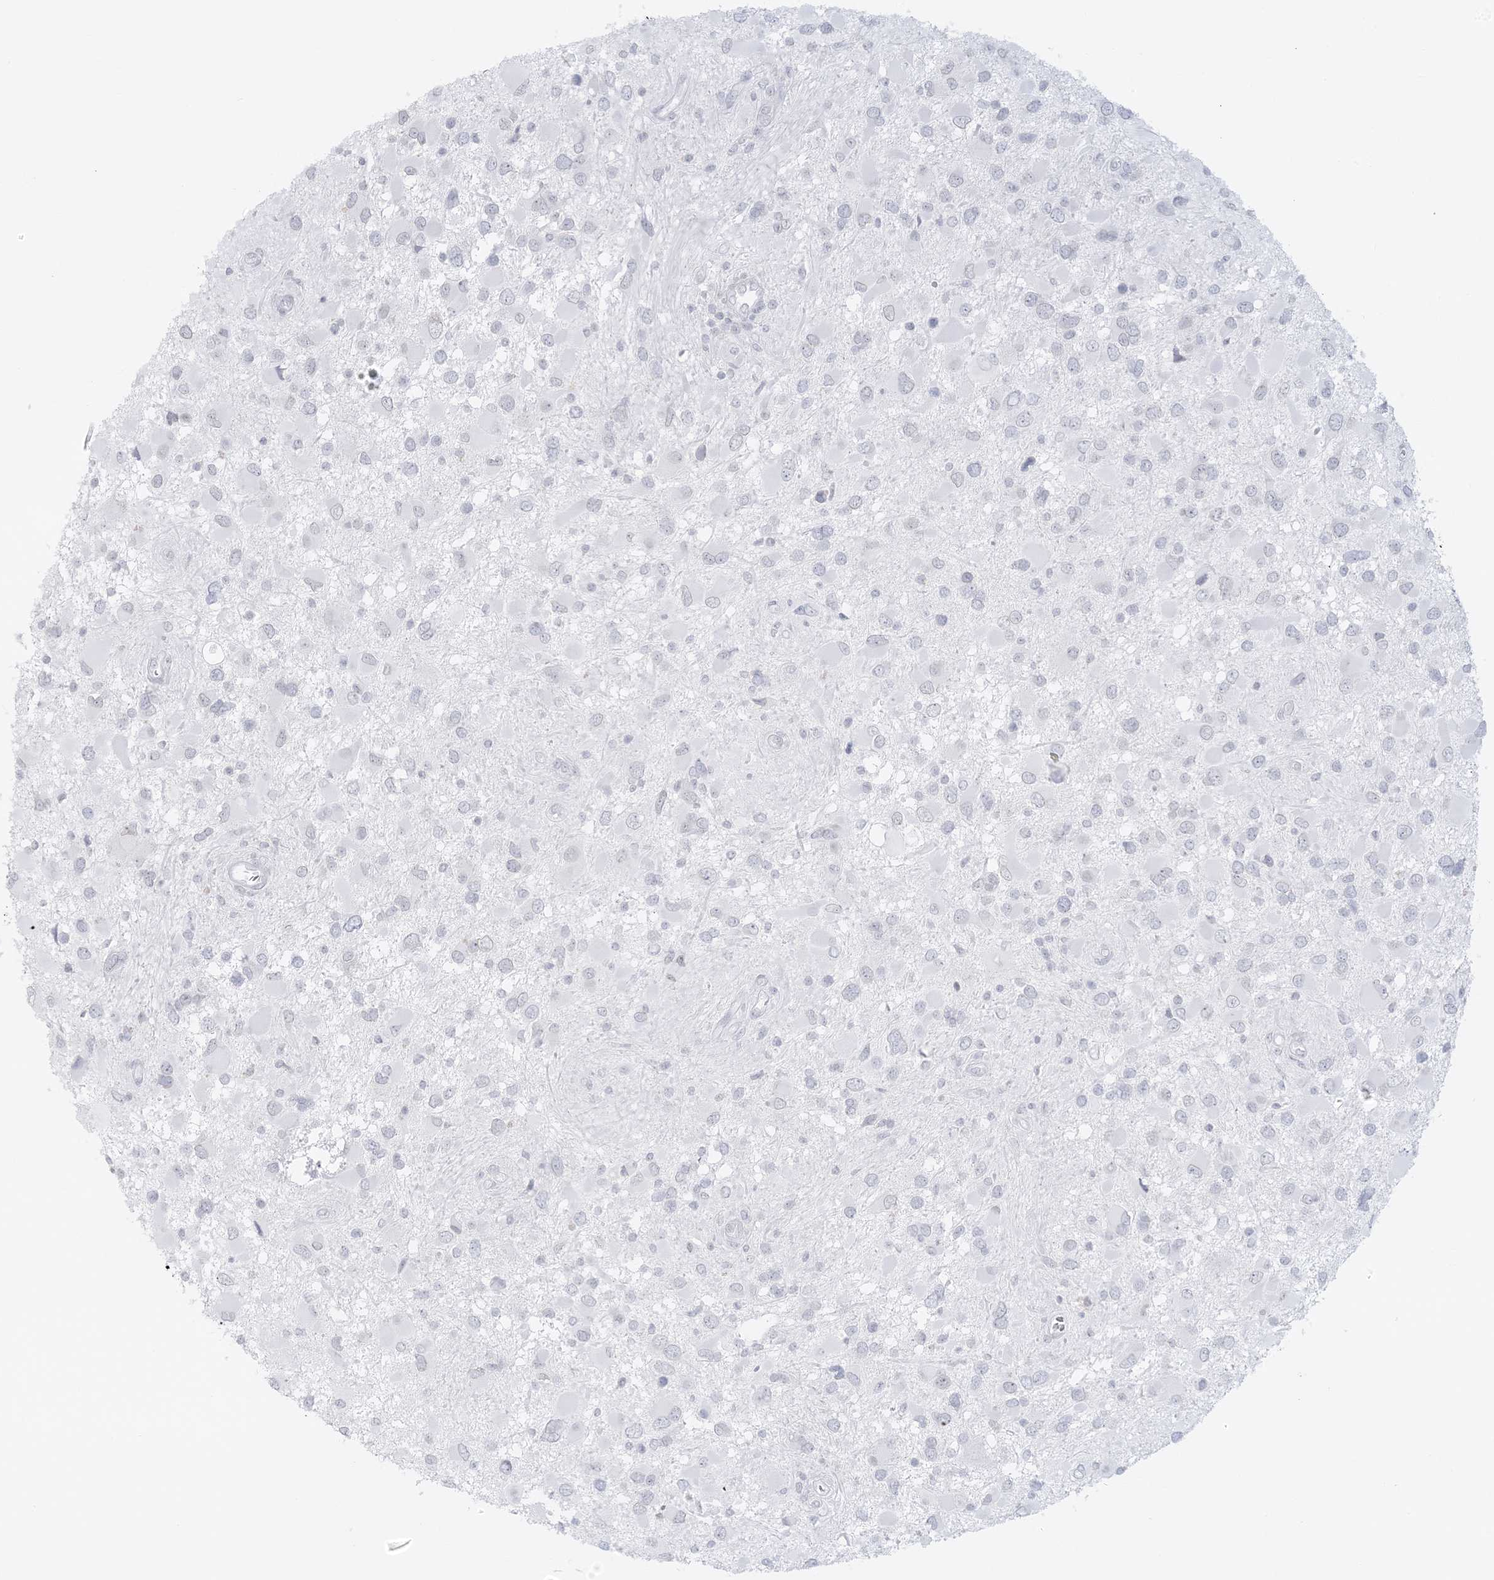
{"staining": {"intensity": "negative", "quantity": "none", "location": "none"}, "tissue": "glioma", "cell_type": "Tumor cells", "image_type": "cancer", "snomed": [{"axis": "morphology", "description": "Glioma, malignant, High grade"}, {"axis": "topography", "description": "Brain"}], "caption": "IHC image of malignant glioma (high-grade) stained for a protein (brown), which demonstrates no expression in tumor cells.", "gene": "LIPT1", "patient": {"sex": "male", "age": 53}}